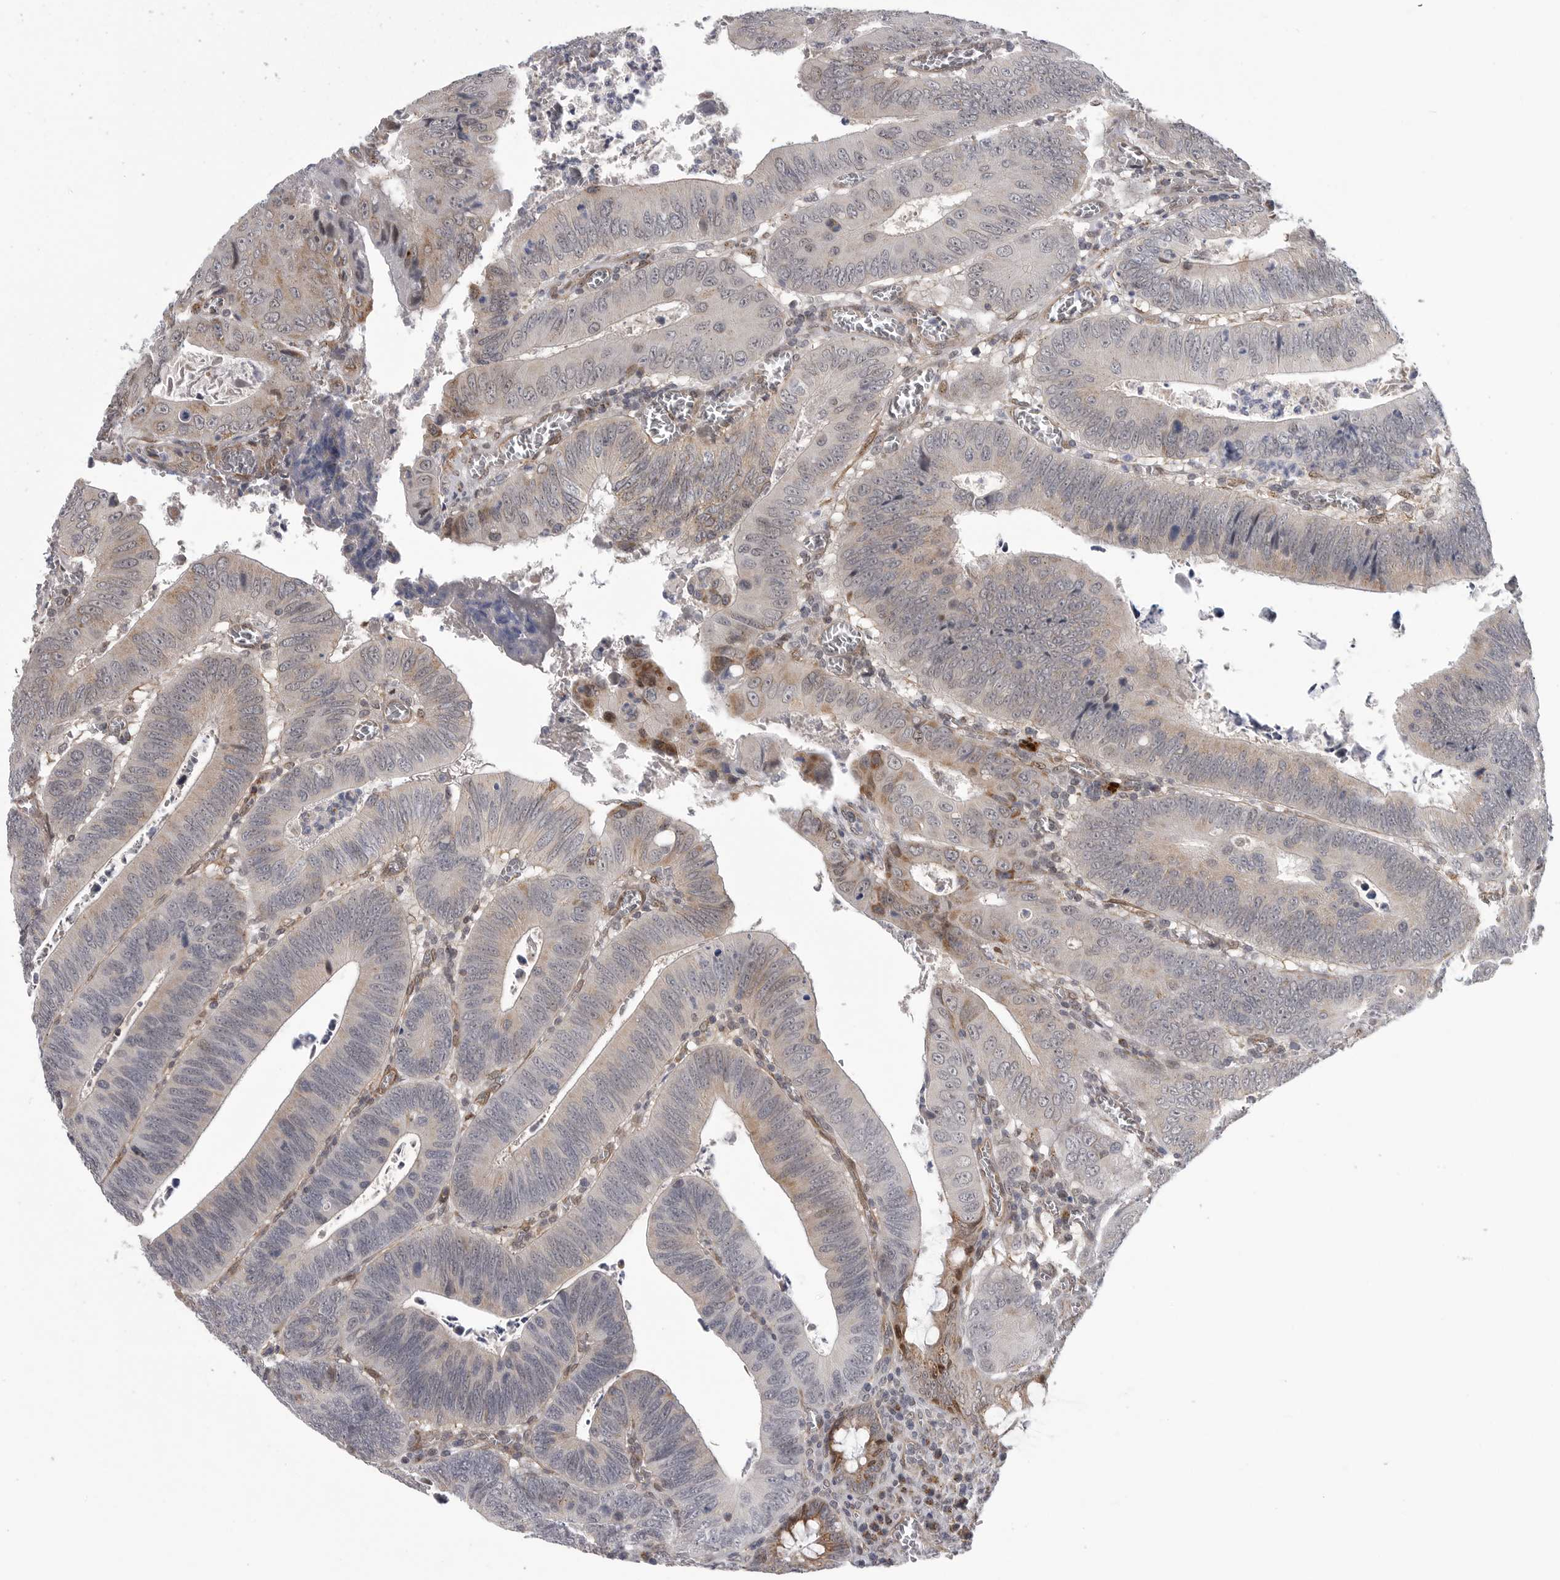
{"staining": {"intensity": "weak", "quantity": "25%-75%", "location": "cytoplasmic/membranous"}, "tissue": "colorectal cancer", "cell_type": "Tumor cells", "image_type": "cancer", "snomed": [{"axis": "morphology", "description": "Inflammation, NOS"}, {"axis": "morphology", "description": "Adenocarcinoma, NOS"}, {"axis": "topography", "description": "Colon"}], "caption": "The image reveals a brown stain indicating the presence of a protein in the cytoplasmic/membranous of tumor cells in colorectal cancer (adenocarcinoma).", "gene": "TMPRSS11F", "patient": {"sex": "male", "age": 72}}